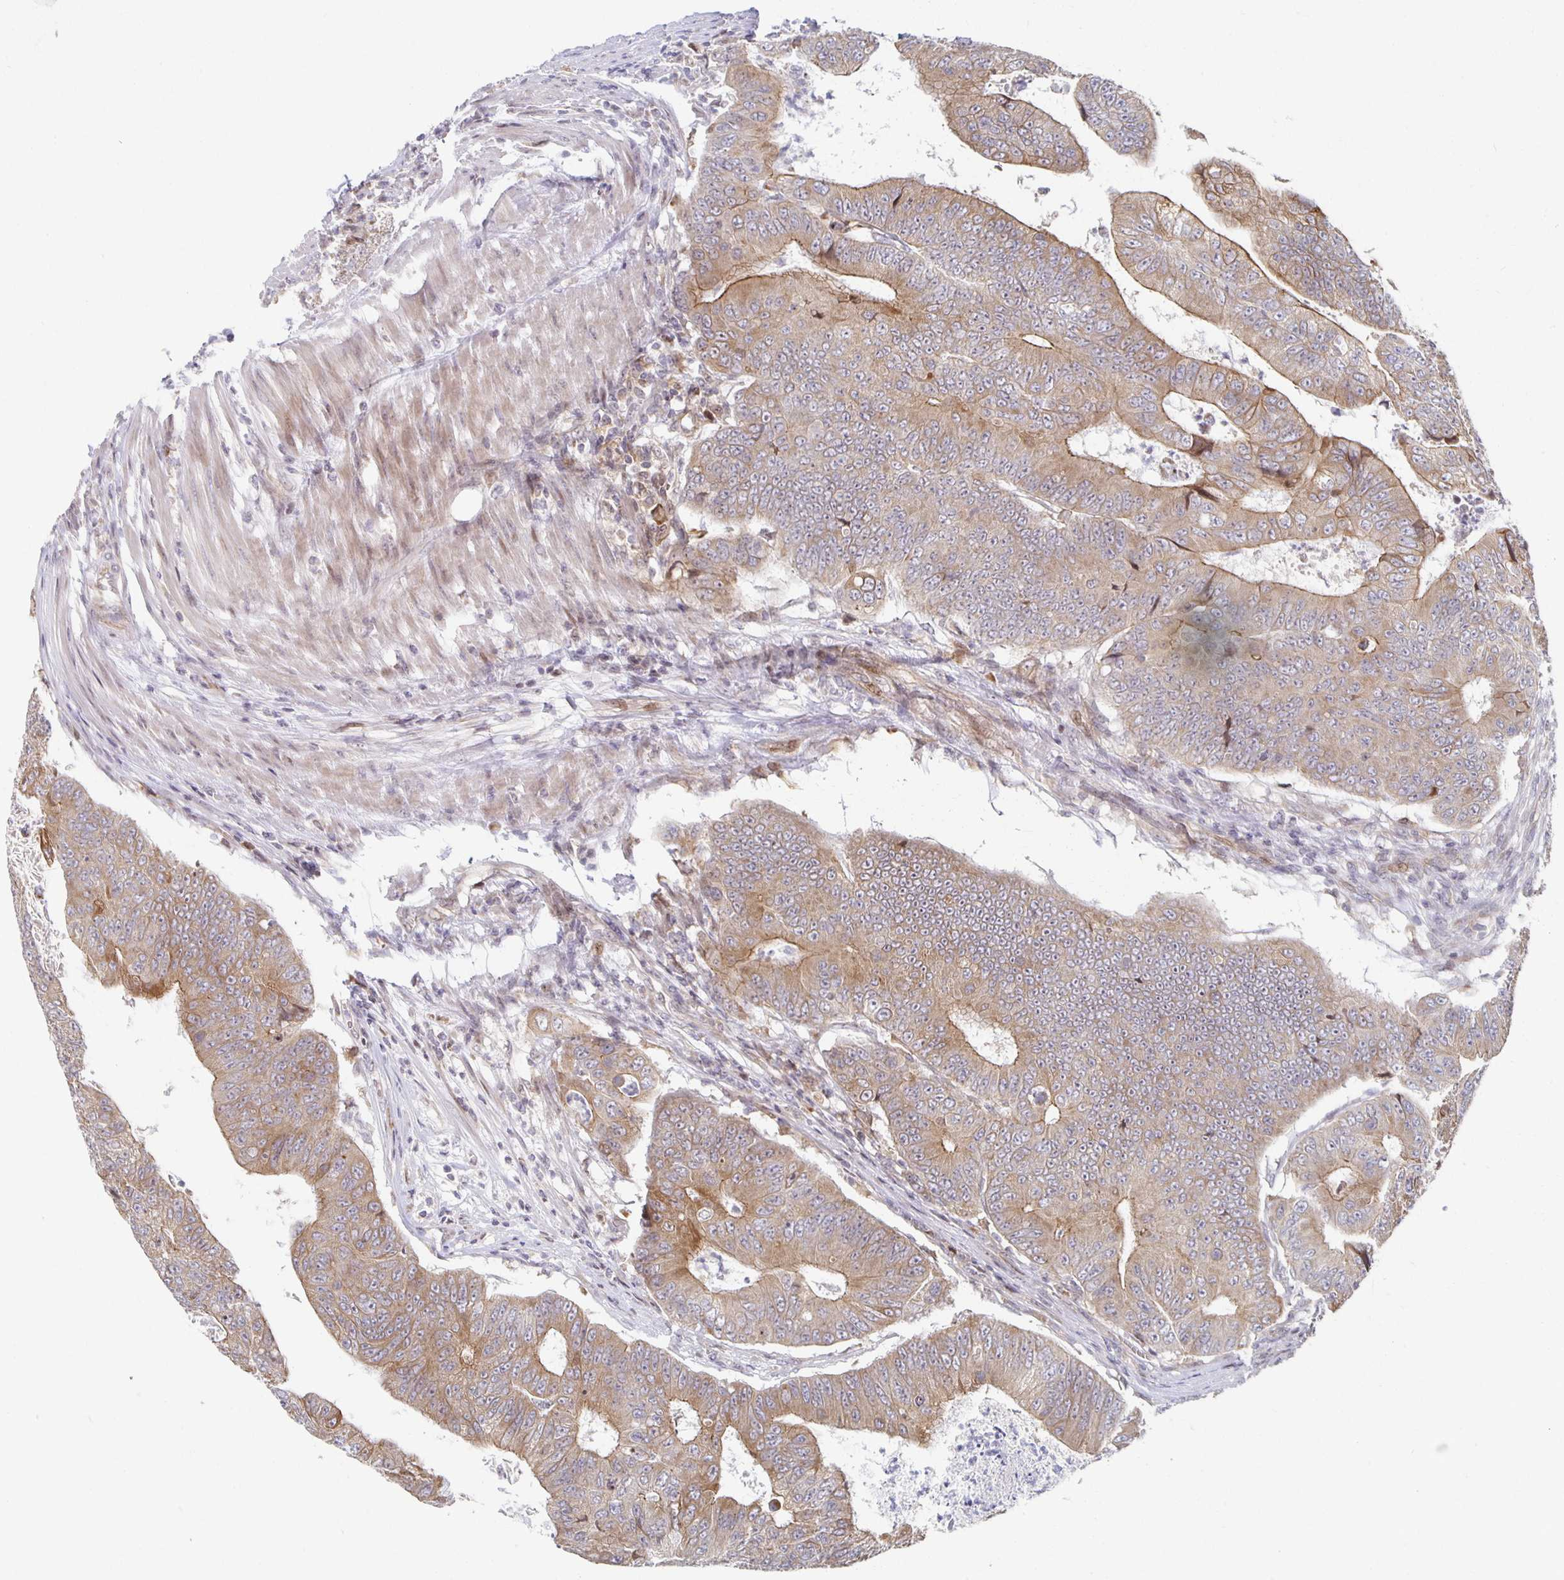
{"staining": {"intensity": "moderate", "quantity": ">75%", "location": "cytoplasmic/membranous"}, "tissue": "colorectal cancer", "cell_type": "Tumor cells", "image_type": "cancer", "snomed": [{"axis": "morphology", "description": "Adenocarcinoma, NOS"}, {"axis": "topography", "description": "Colon"}], "caption": "There is medium levels of moderate cytoplasmic/membranous positivity in tumor cells of adenocarcinoma (colorectal), as demonstrated by immunohistochemical staining (brown color).", "gene": "HCFC1R1", "patient": {"sex": "female", "age": 48}}